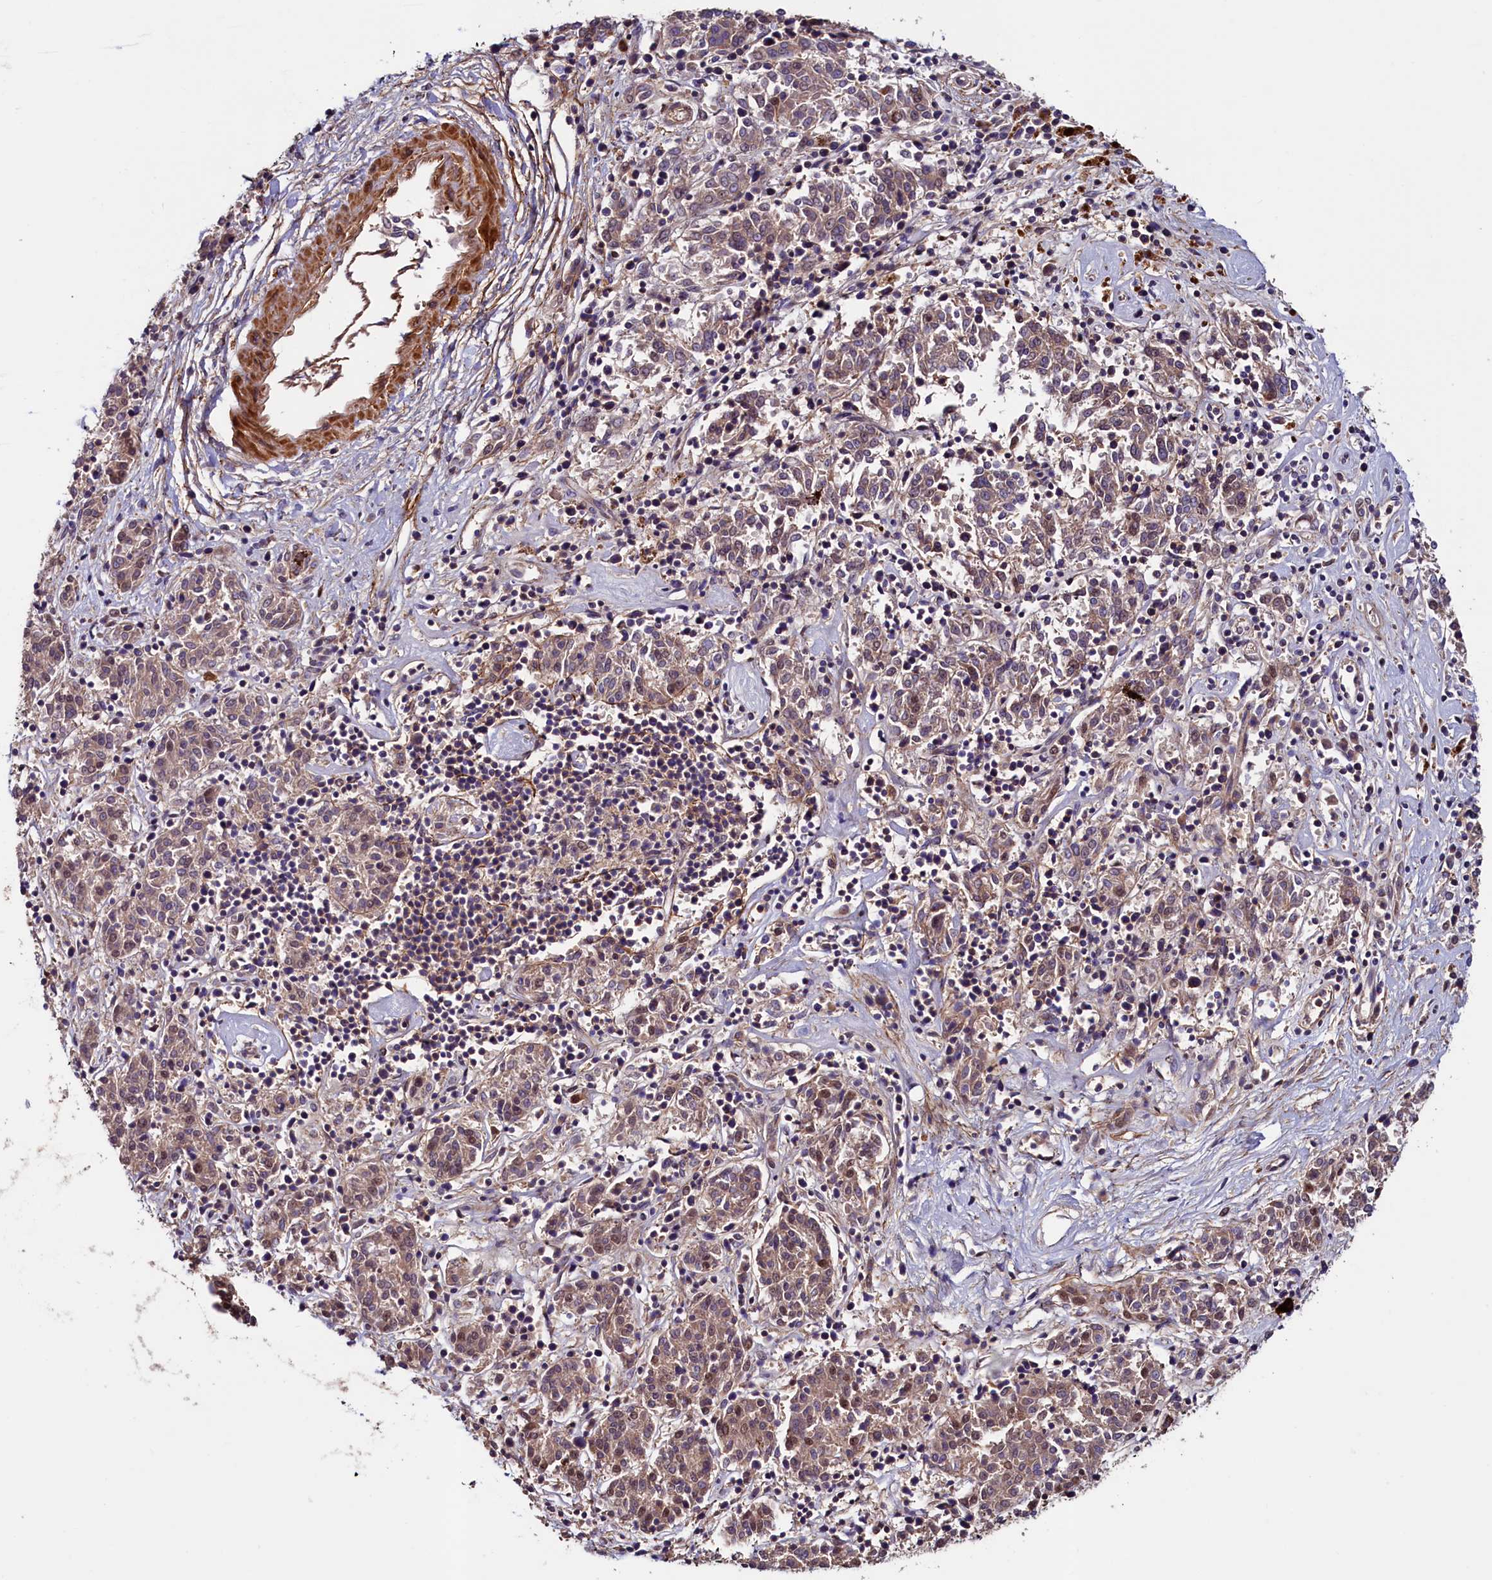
{"staining": {"intensity": "weak", "quantity": "25%-75%", "location": "cytoplasmic/membranous"}, "tissue": "melanoma", "cell_type": "Tumor cells", "image_type": "cancer", "snomed": [{"axis": "morphology", "description": "Malignant melanoma, NOS"}, {"axis": "topography", "description": "Skin"}], "caption": "Tumor cells show low levels of weak cytoplasmic/membranous staining in about 25%-75% of cells in human melanoma.", "gene": "DUOXA1", "patient": {"sex": "female", "age": 72}}